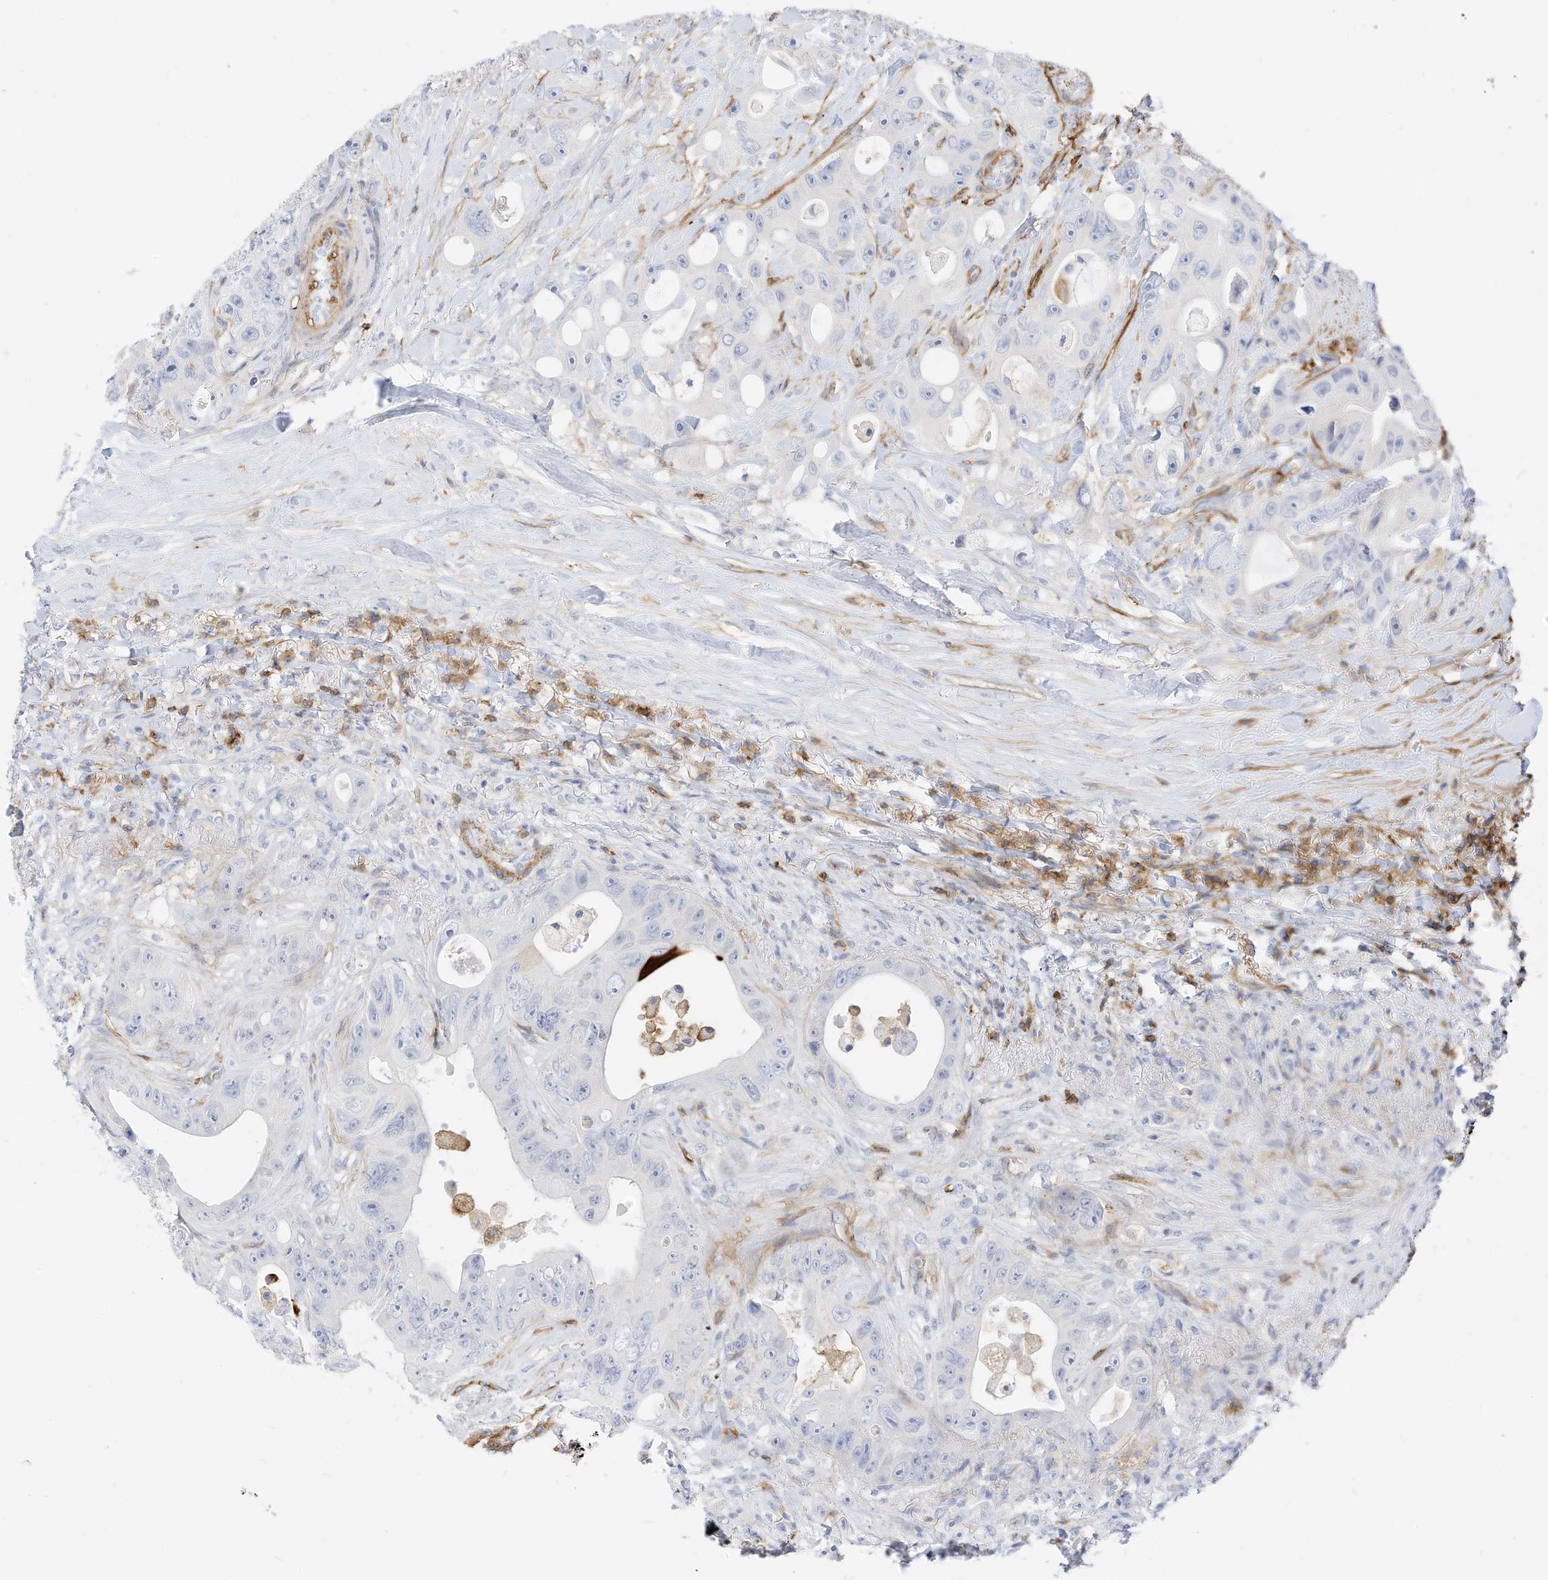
{"staining": {"intensity": "negative", "quantity": "none", "location": "none"}, "tissue": "colorectal cancer", "cell_type": "Tumor cells", "image_type": "cancer", "snomed": [{"axis": "morphology", "description": "Adenocarcinoma, NOS"}, {"axis": "topography", "description": "Colon"}], "caption": "Image shows no protein positivity in tumor cells of adenocarcinoma (colorectal) tissue.", "gene": "TXNDC9", "patient": {"sex": "female", "age": 46}}